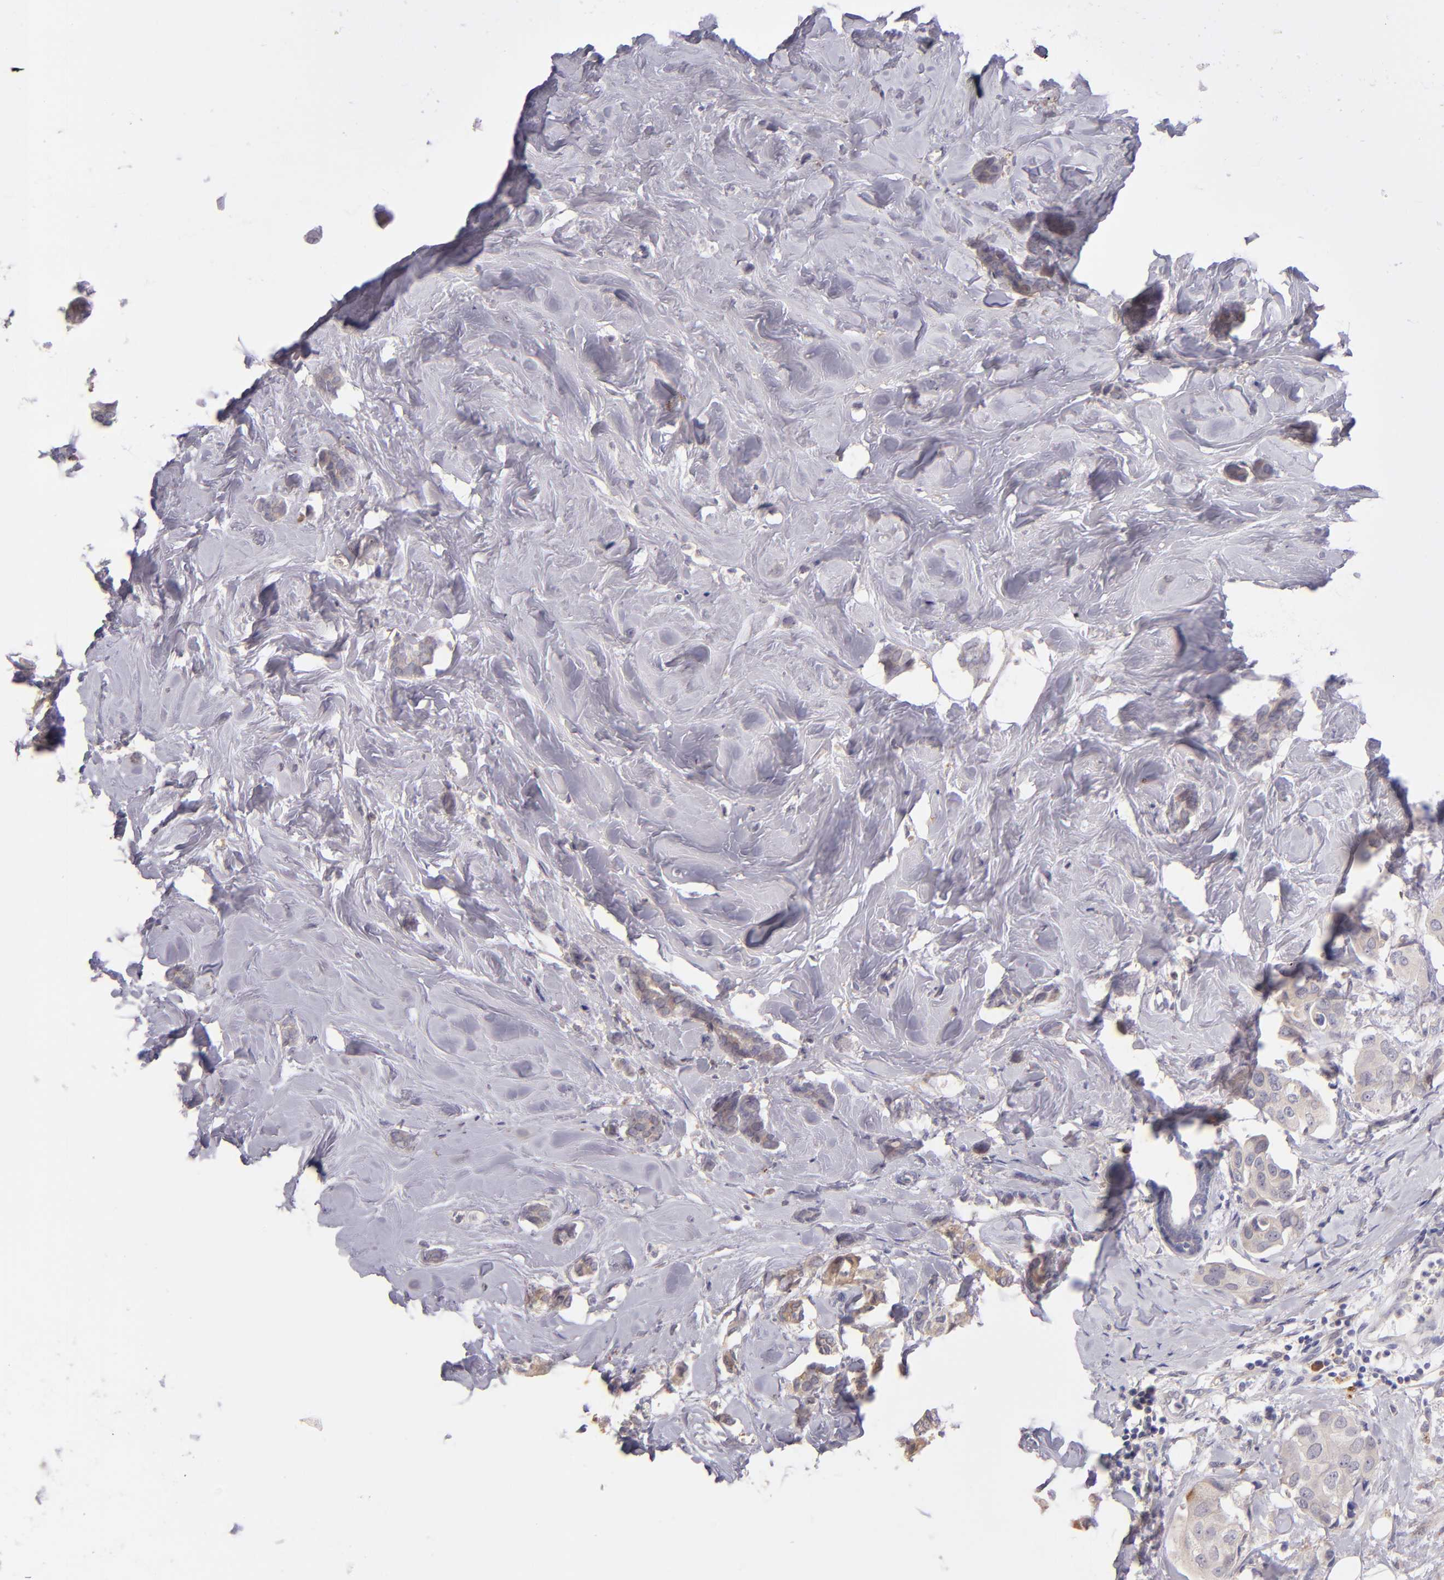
{"staining": {"intensity": "weak", "quantity": ">75%", "location": "cytoplasmic/membranous"}, "tissue": "breast cancer", "cell_type": "Tumor cells", "image_type": "cancer", "snomed": [{"axis": "morphology", "description": "Duct carcinoma"}, {"axis": "topography", "description": "Breast"}], "caption": "Human breast invasive ductal carcinoma stained with a brown dye displays weak cytoplasmic/membranous positive staining in about >75% of tumor cells.", "gene": "TRAF3", "patient": {"sex": "female", "age": 84}}